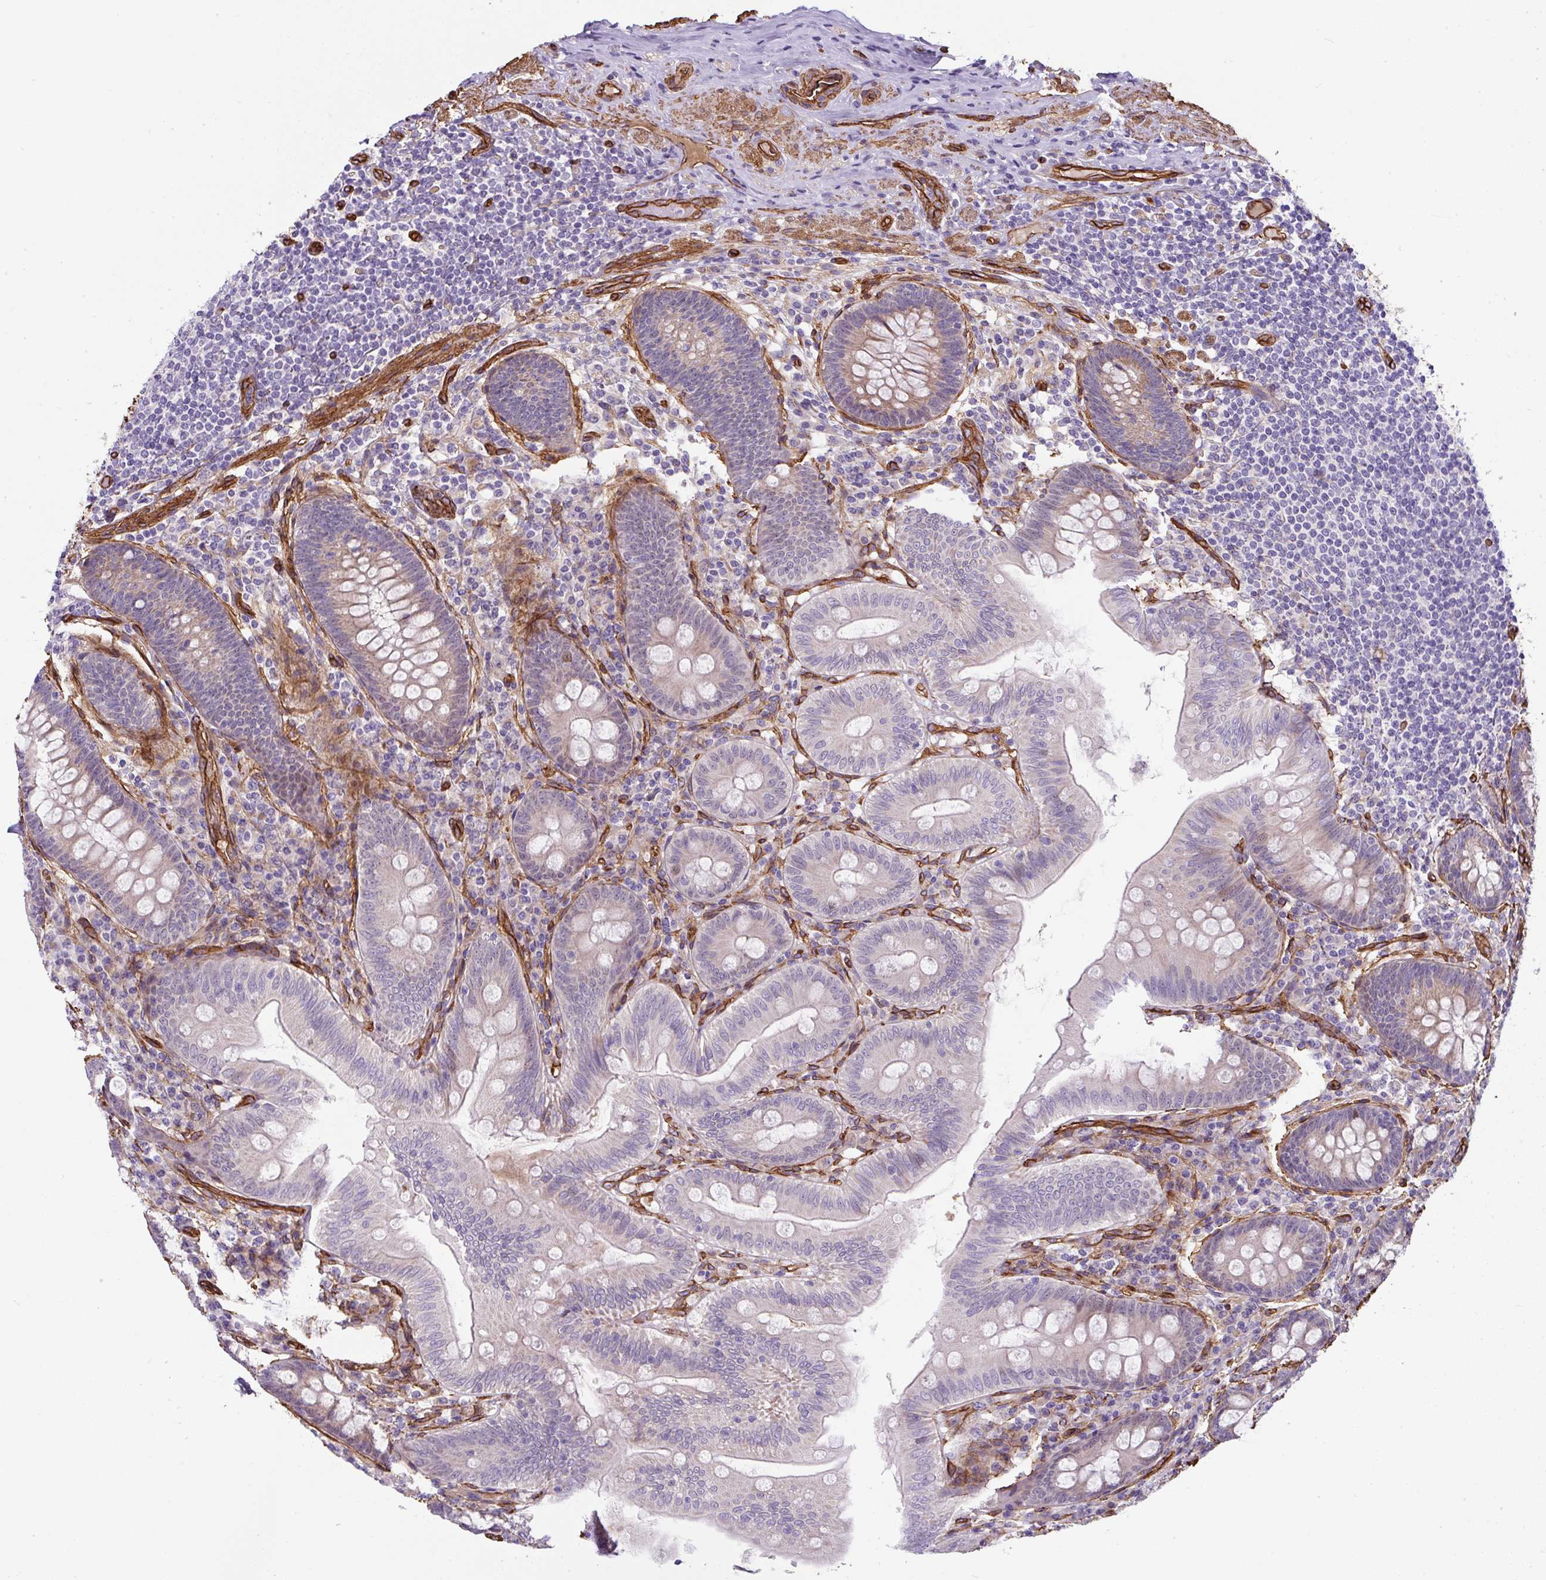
{"staining": {"intensity": "weak", "quantity": "<25%", "location": "cytoplasmic/membranous"}, "tissue": "appendix", "cell_type": "Glandular cells", "image_type": "normal", "snomed": [{"axis": "morphology", "description": "Normal tissue, NOS"}, {"axis": "topography", "description": "Appendix"}], "caption": "Photomicrograph shows no protein expression in glandular cells of benign appendix. Brightfield microscopy of IHC stained with DAB (brown) and hematoxylin (blue), captured at high magnification.", "gene": "ANKUB1", "patient": {"sex": "male", "age": 71}}